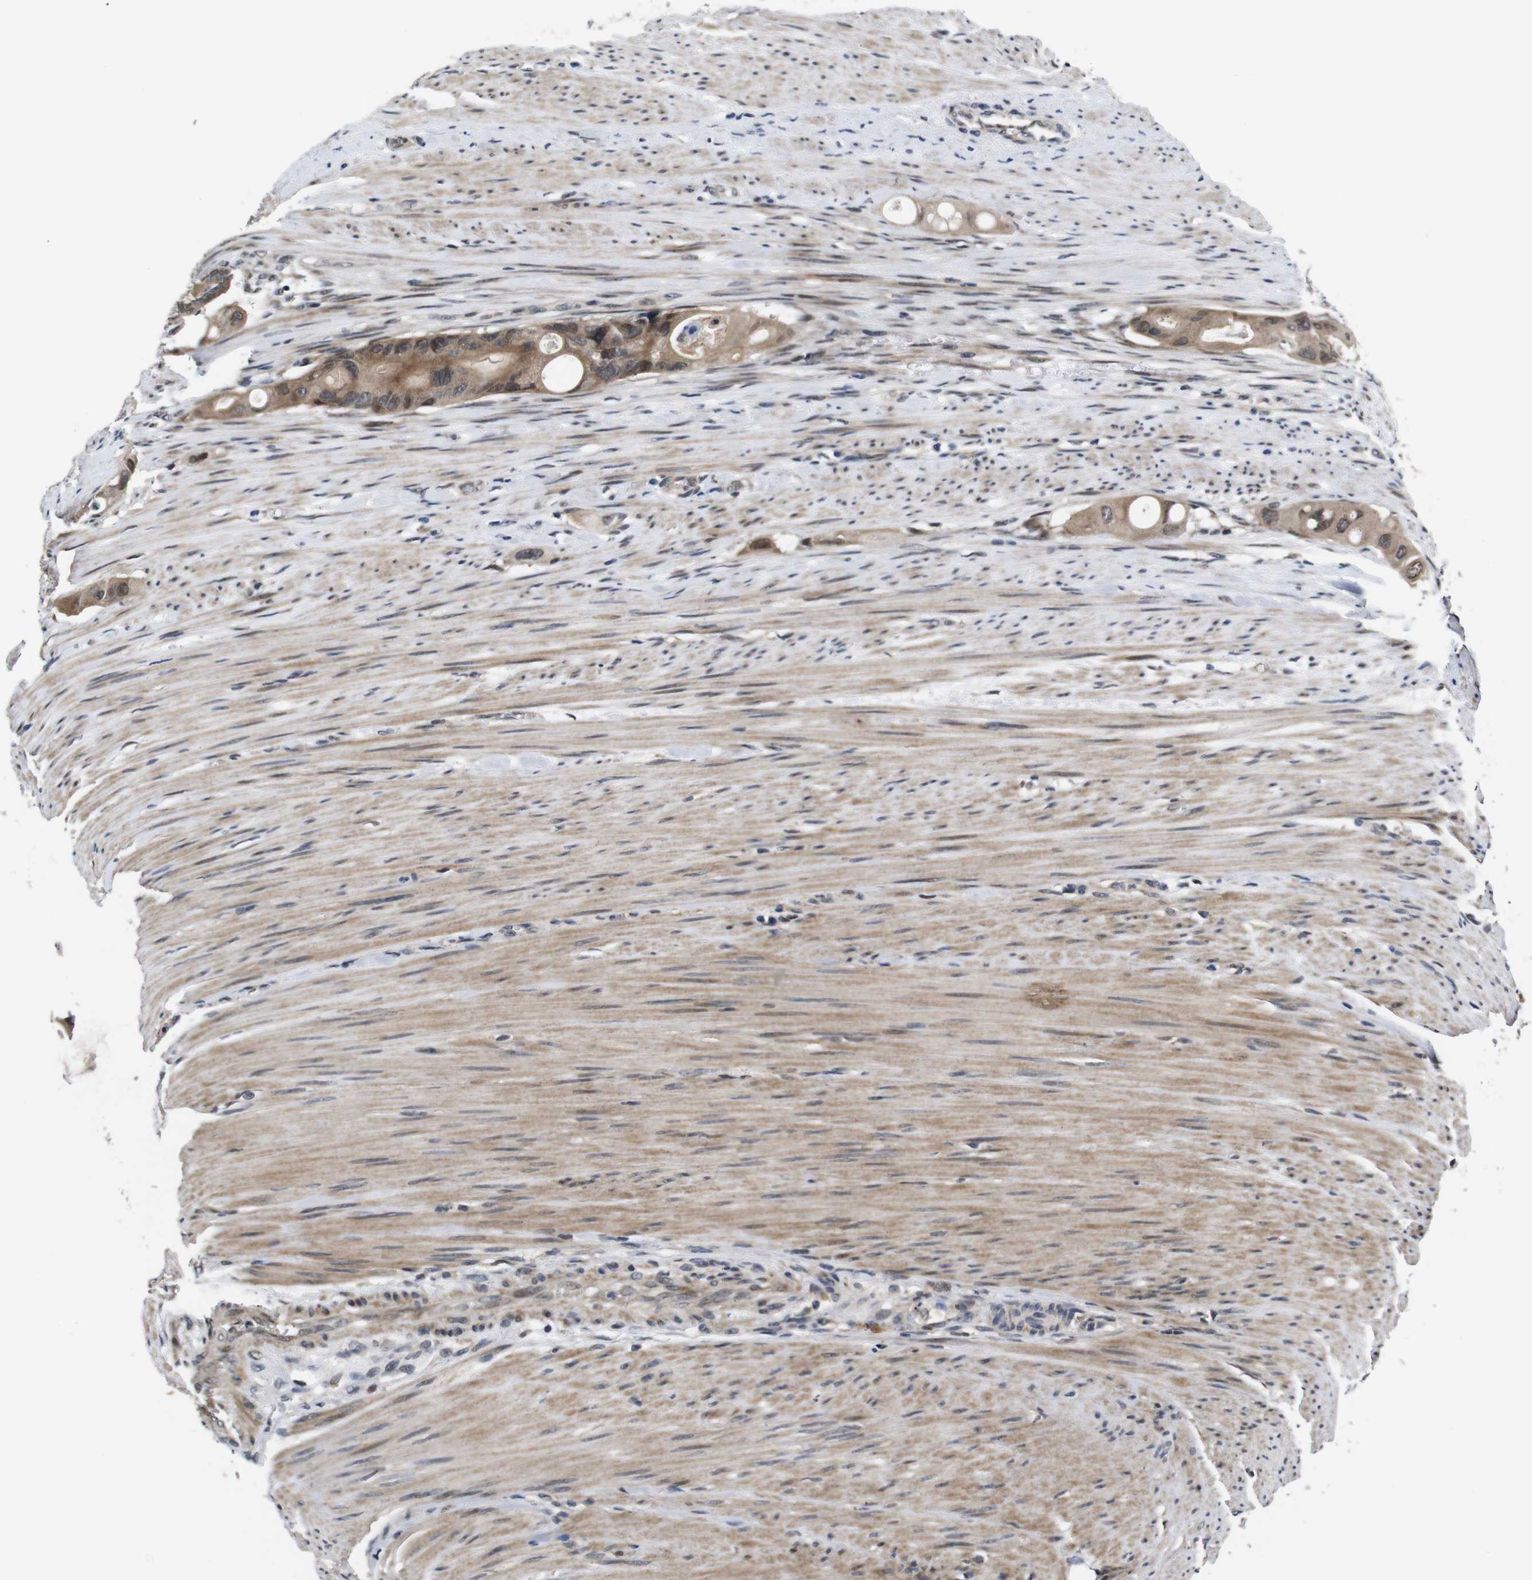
{"staining": {"intensity": "moderate", "quantity": ">75%", "location": "cytoplasmic/membranous"}, "tissue": "colorectal cancer", "cell_type": "Tumor cells", "image_type": "cancer", "snomed": [{"axis": "morphology", "description": "Adenocarcinoma, NOS"}, {"axis": "topography", "description": "Colon"}], "caption": "There is medium levels of moderate cytoplasmic/membranous staining in tumor cells of colorectal adenocarcinoma, as demonstrated by immunohistochemical staining (brown color).", "gene": "ZBTB46", "patient": {"sex": "female", "age": 57}}